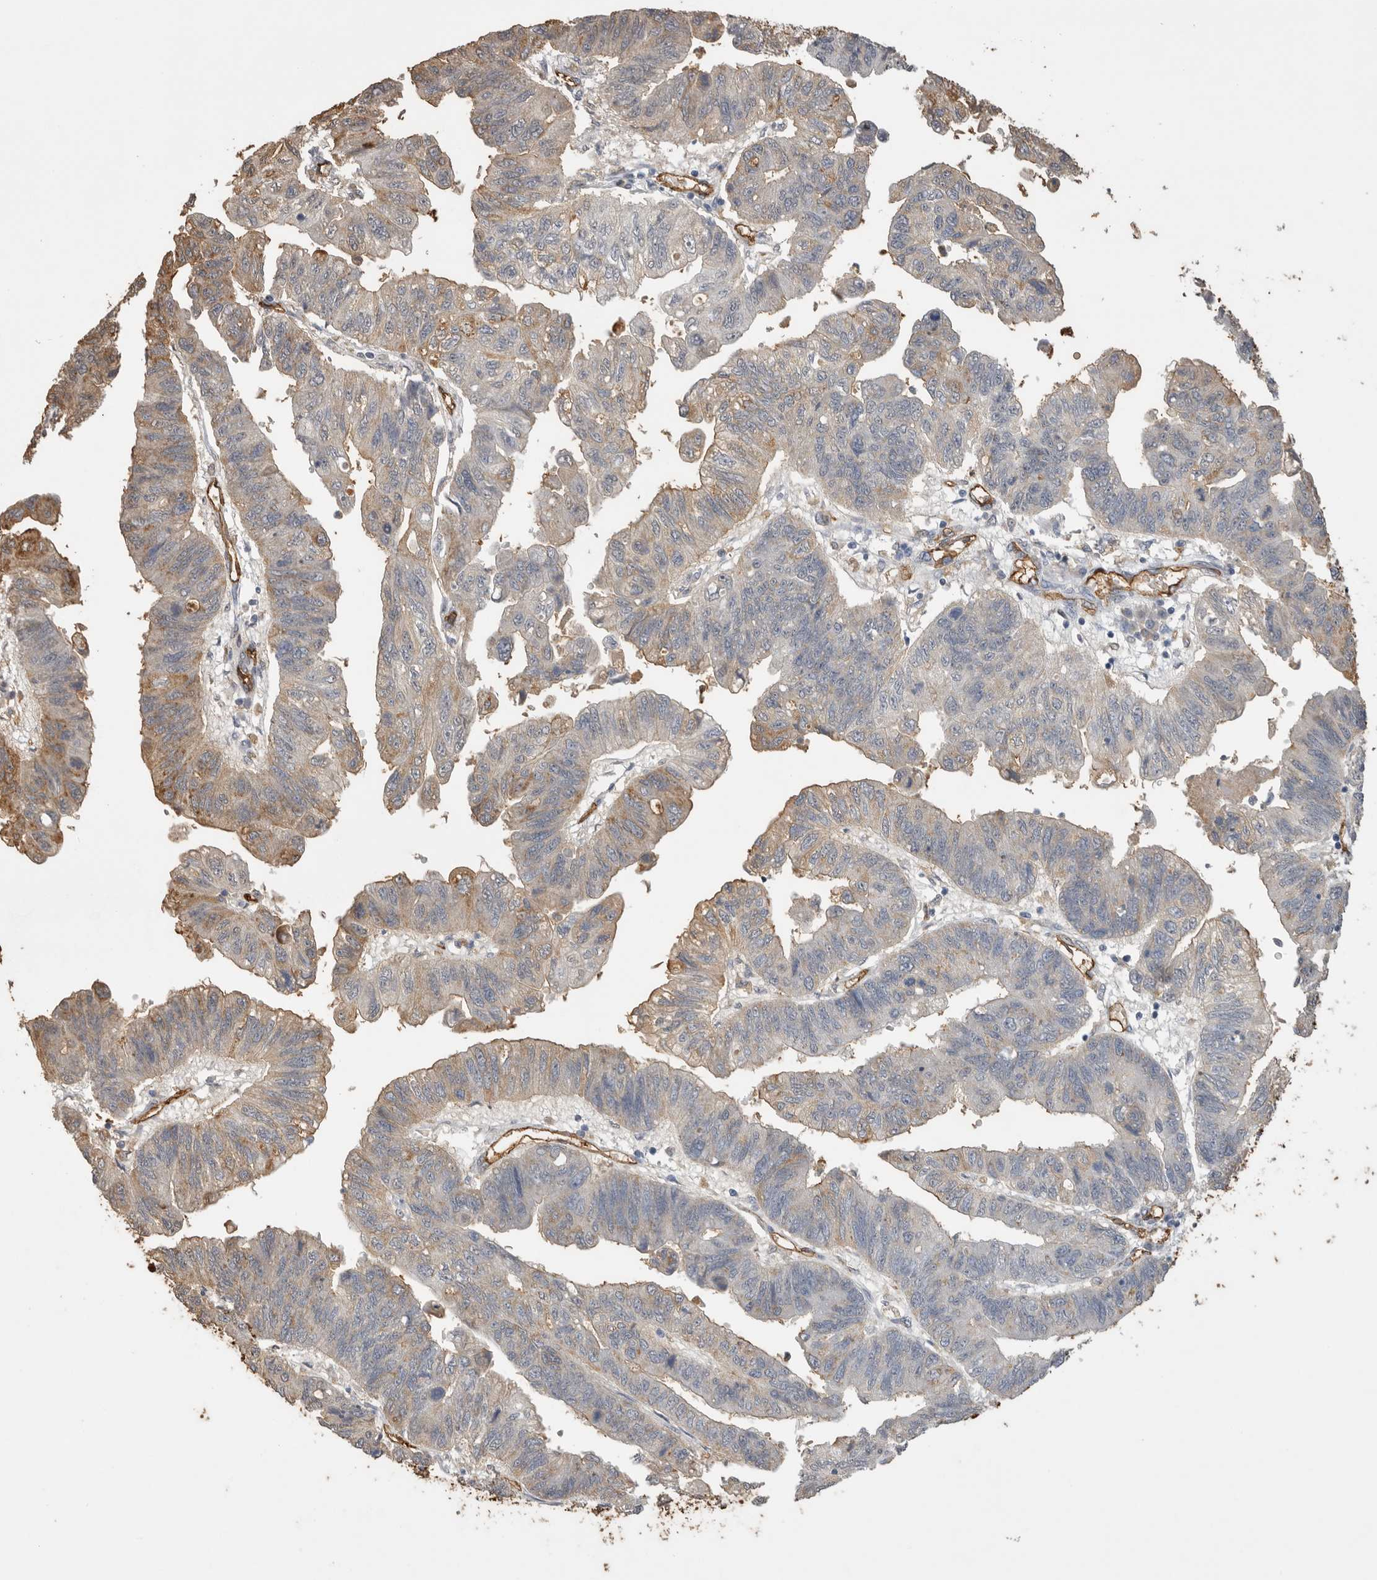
{"staining": {"intensity": "weak", "quantity": "<25%", "location": "cytoplasmic/membranous"}, "tissue": "stomach cancer", "cell_type": "Tumor cells", "image_type": "cancer", "snomed": [{"axis": "morphology", "description": "Adenocarcinoma, NOS"}, {"axis": "topography", "description": "Stomach"}], "caption": "Tumor cells are negative for brown protein staining in adenocarcinoma (stomach).", "gene": "IL27", "patient": {"sex": "male", "age": 59}}